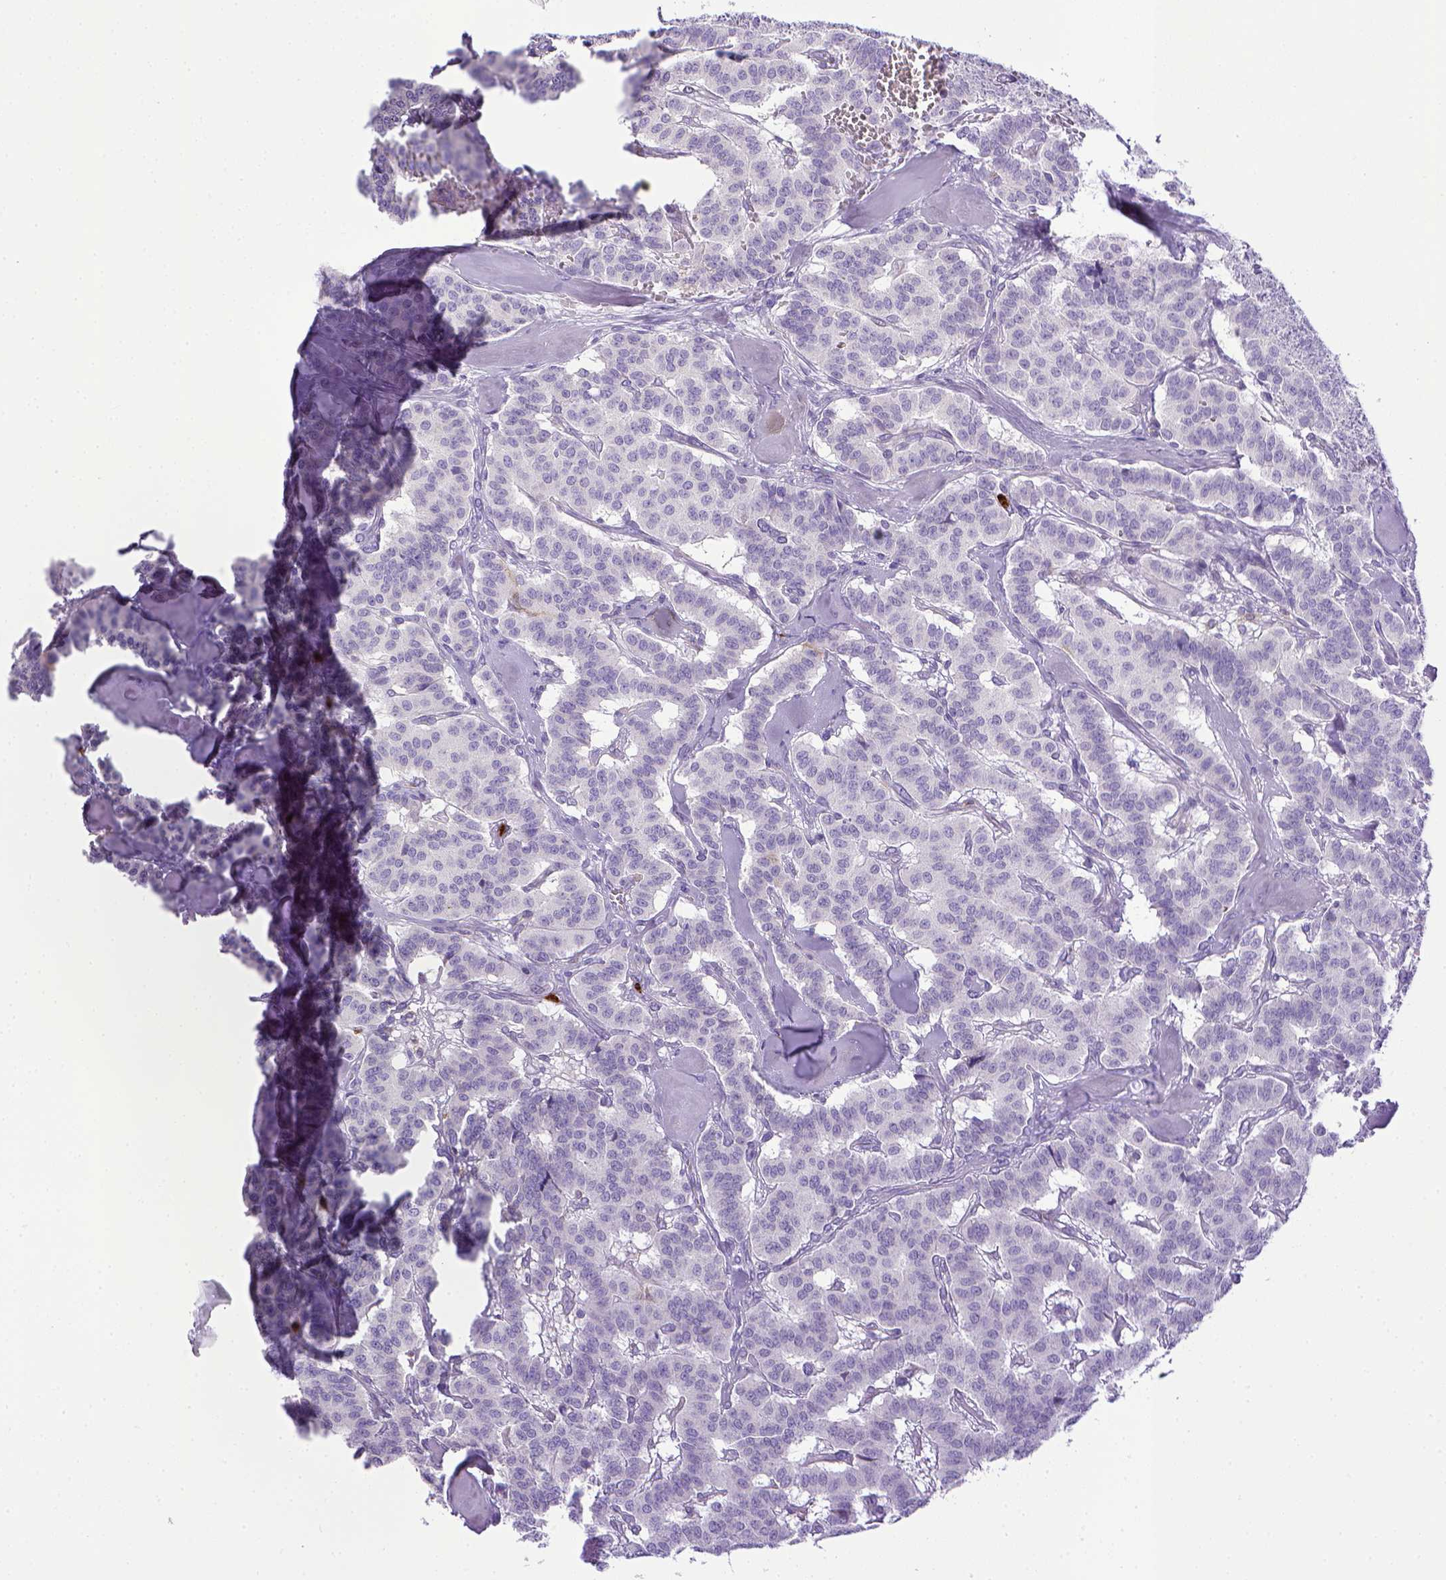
{"staining": {"intensity": "negative", "quantity": "none", "location": "none"}, "tissue": "carcinoid", "cell_type": "Tumor cells", "image_type": "cancer", "snomed": [{"axis": "morphology", "description": "Normal tissue, NOS"}, {"axis": "morphology", "description": "Carcinoid, malignant, NOS"}, {"axis": "topography", "description": "Lung"}], "caption": "Immunohistochemistry photomicrograph of human carcinoid (malignant) stained for a protein (brown), which reveals no positivity in tumor cells.", "gene": "ITGAM", "patient": {"sex": "female", "age": 46}}